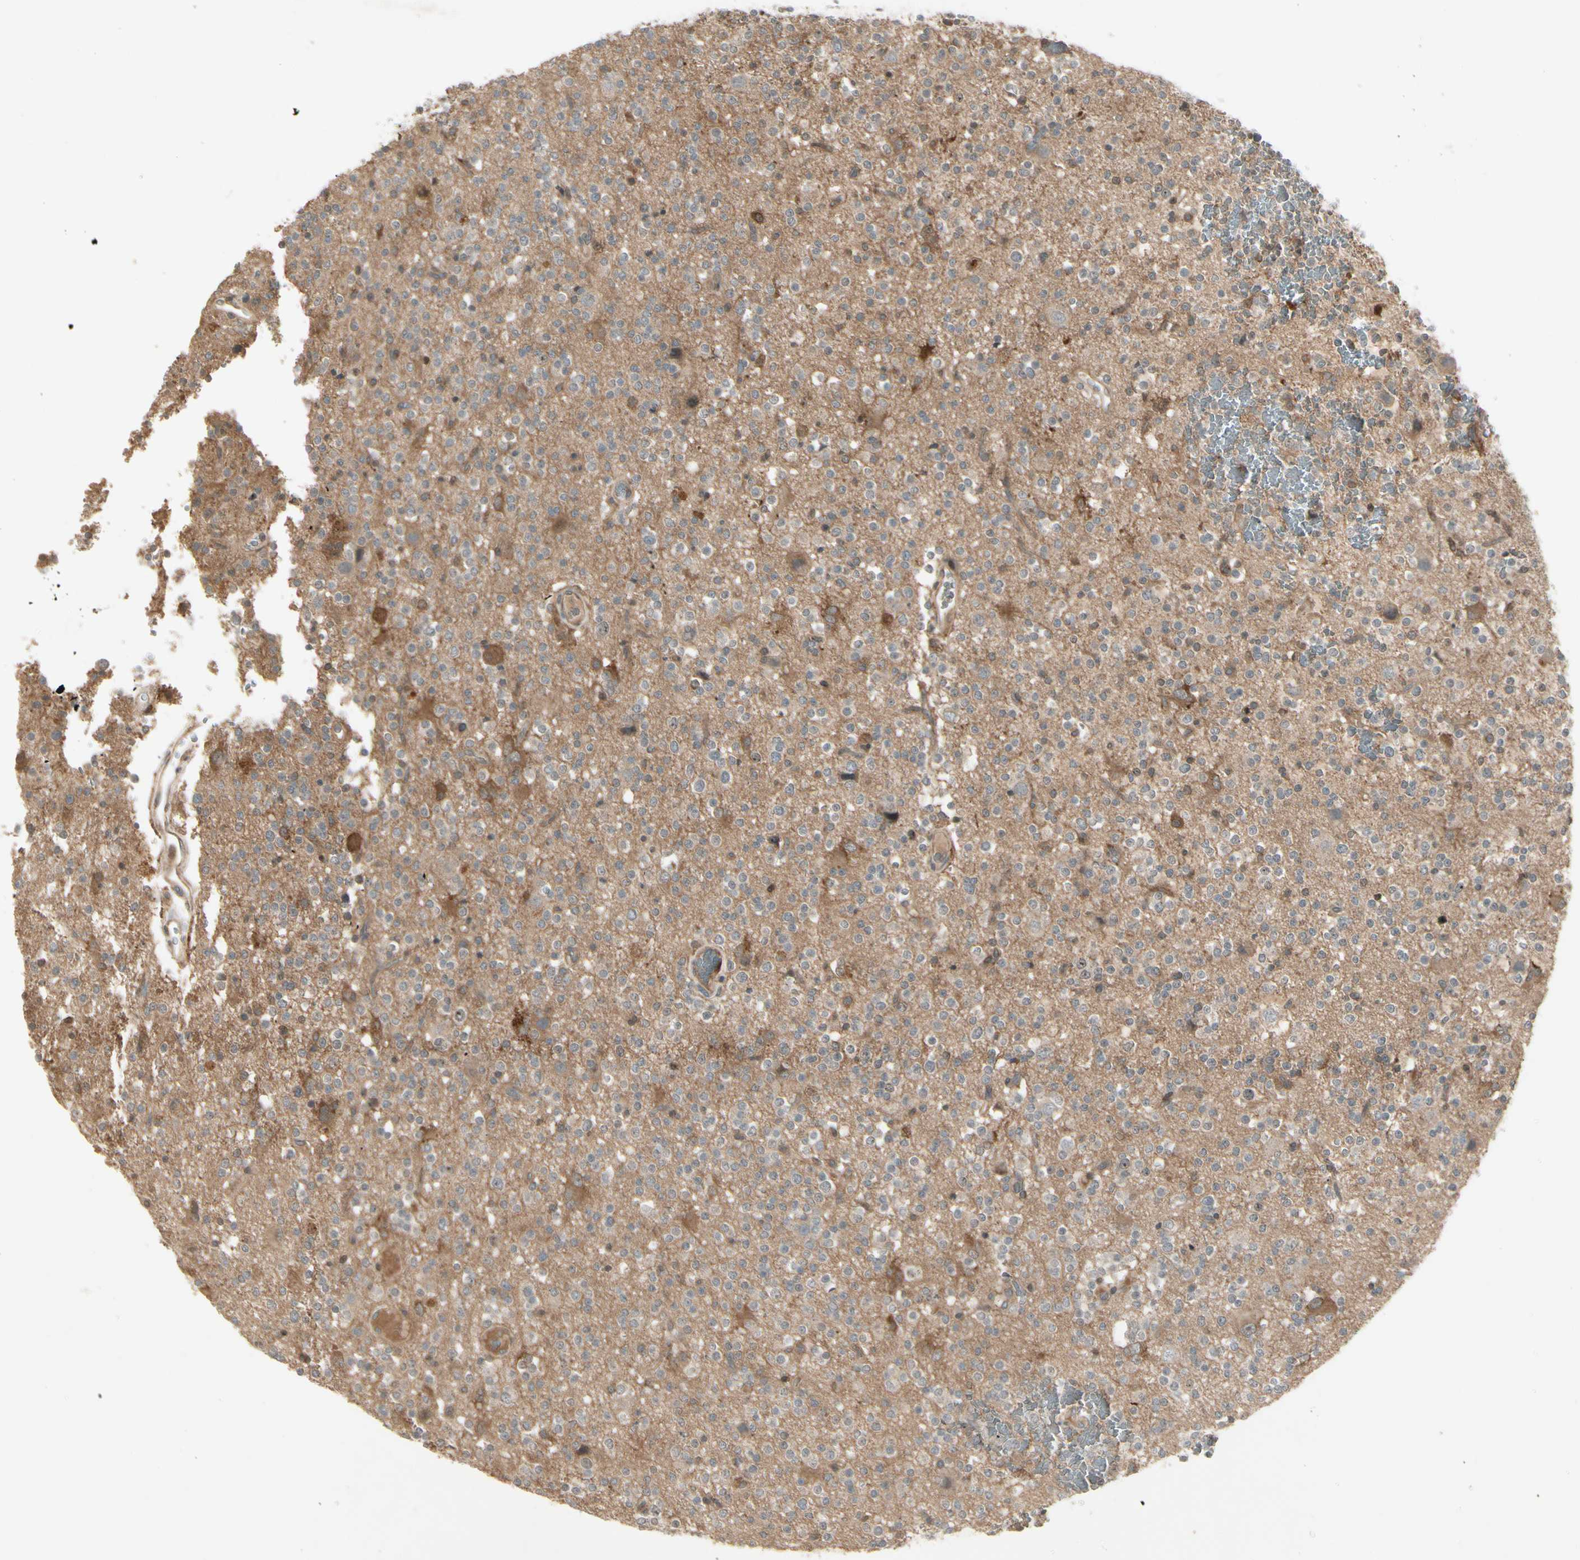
{"staining": {"intensity": "negative", "quantity": "none", "location": "none"}, "tissue": "glioma", "cell_type": "Tumor cells", "image_type": "cancer", "snomed": [{"axis": "morphology", "description": "Glioma, malignant, High grade"}, {"axis": "topography", "description": "Brain"}], "caption": "A high-resolution photomicrograph shows IHC staining of glioma, which shows no significant staining in tumor cells. (DAB (3,3'-diaminobenzidine) IHC with hematoxylin counter stain).", "gene": "FHDC1", "patient": {"sex": "male", "age": 47}}